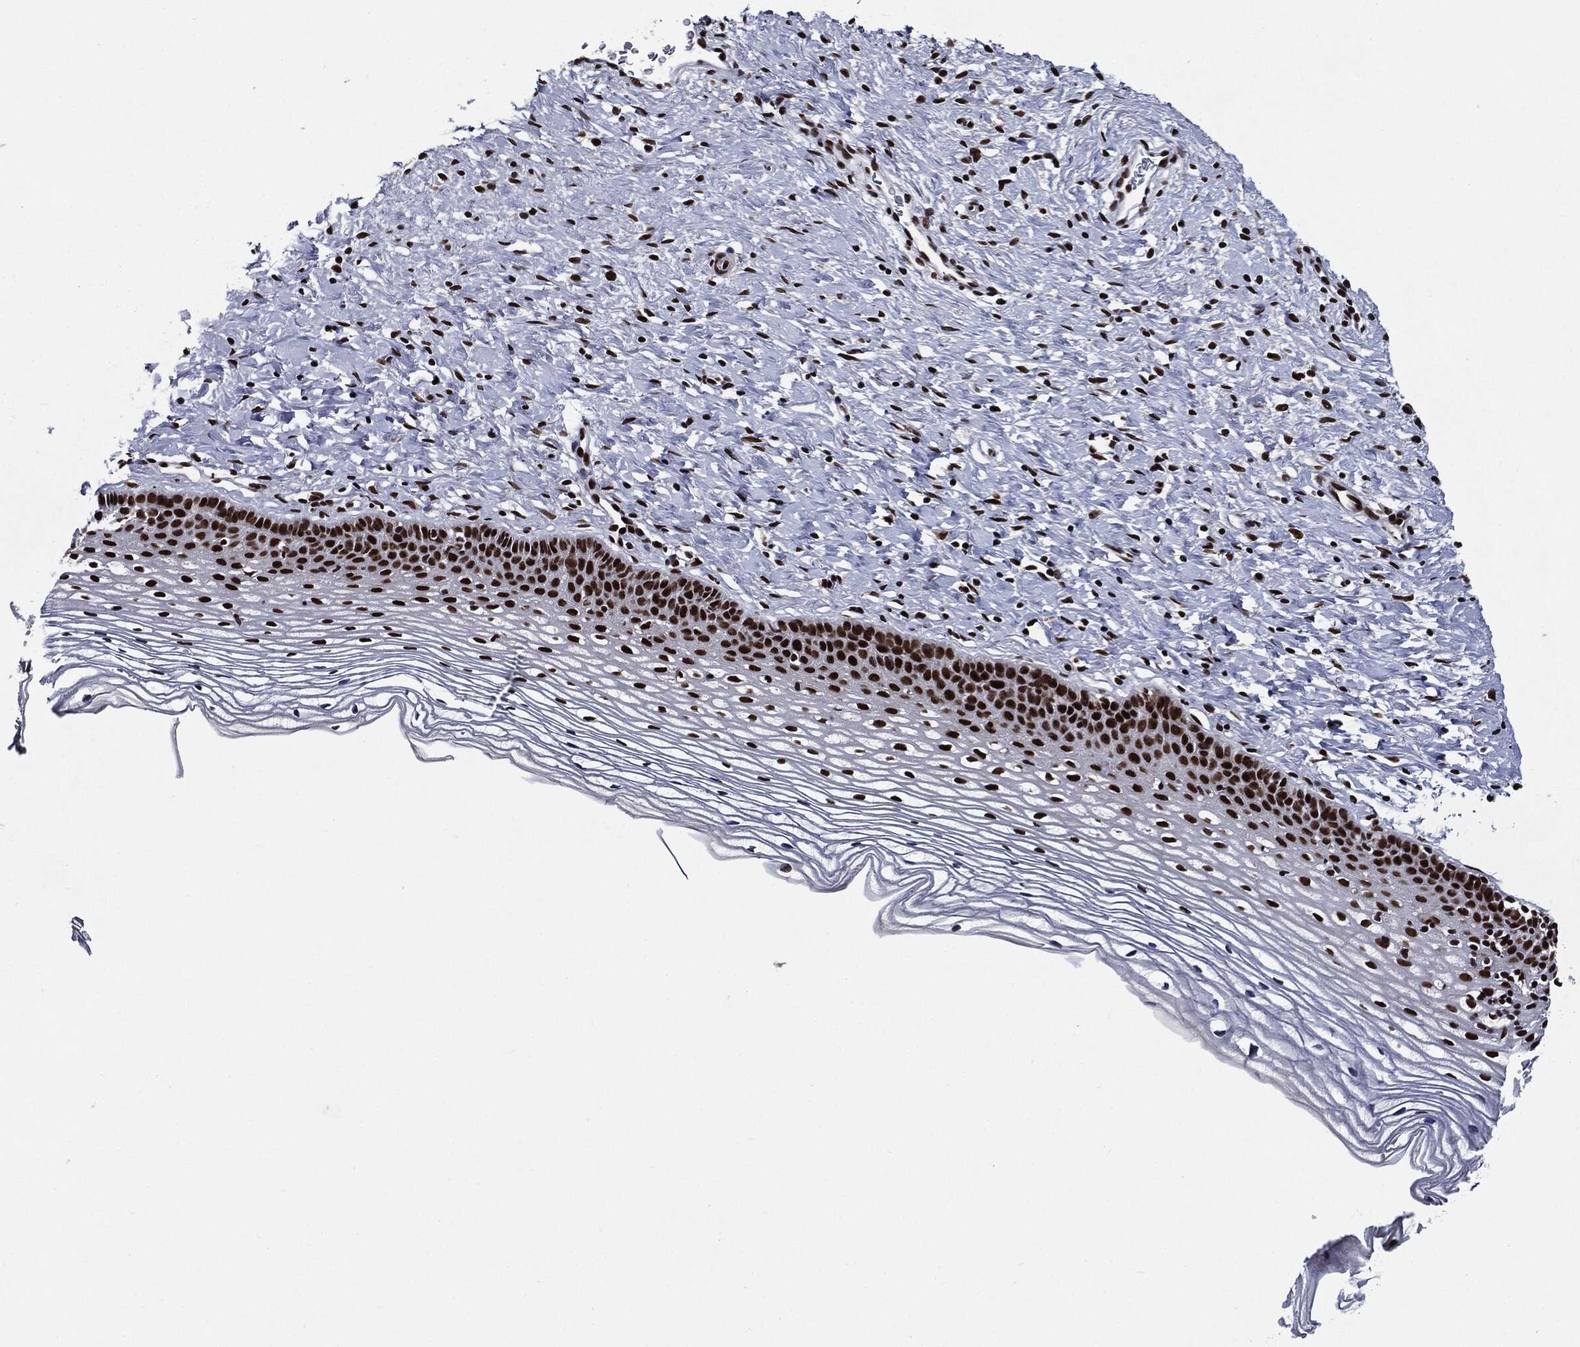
{"staining": {"intensity": "strong", "quantity": ">75%", "location": "nuclear"}, "tissue": "cervix", "cell_type": "Squamous epithelial cells", "image_type": "normal", "snomed": [{"axis": "morphology", "description": "Normal tissue, NOS"}, {"axis": "topography", "description": "Cervix"}], "caption": "Approximately >75% of squamous epithelial cells in unremarkable cervix exhibit strong nuclear protein expression as visualized by brown immunohistochemical staining.", "gene": "ZFP91", "patient": {"sex": "female", "age": 39}}